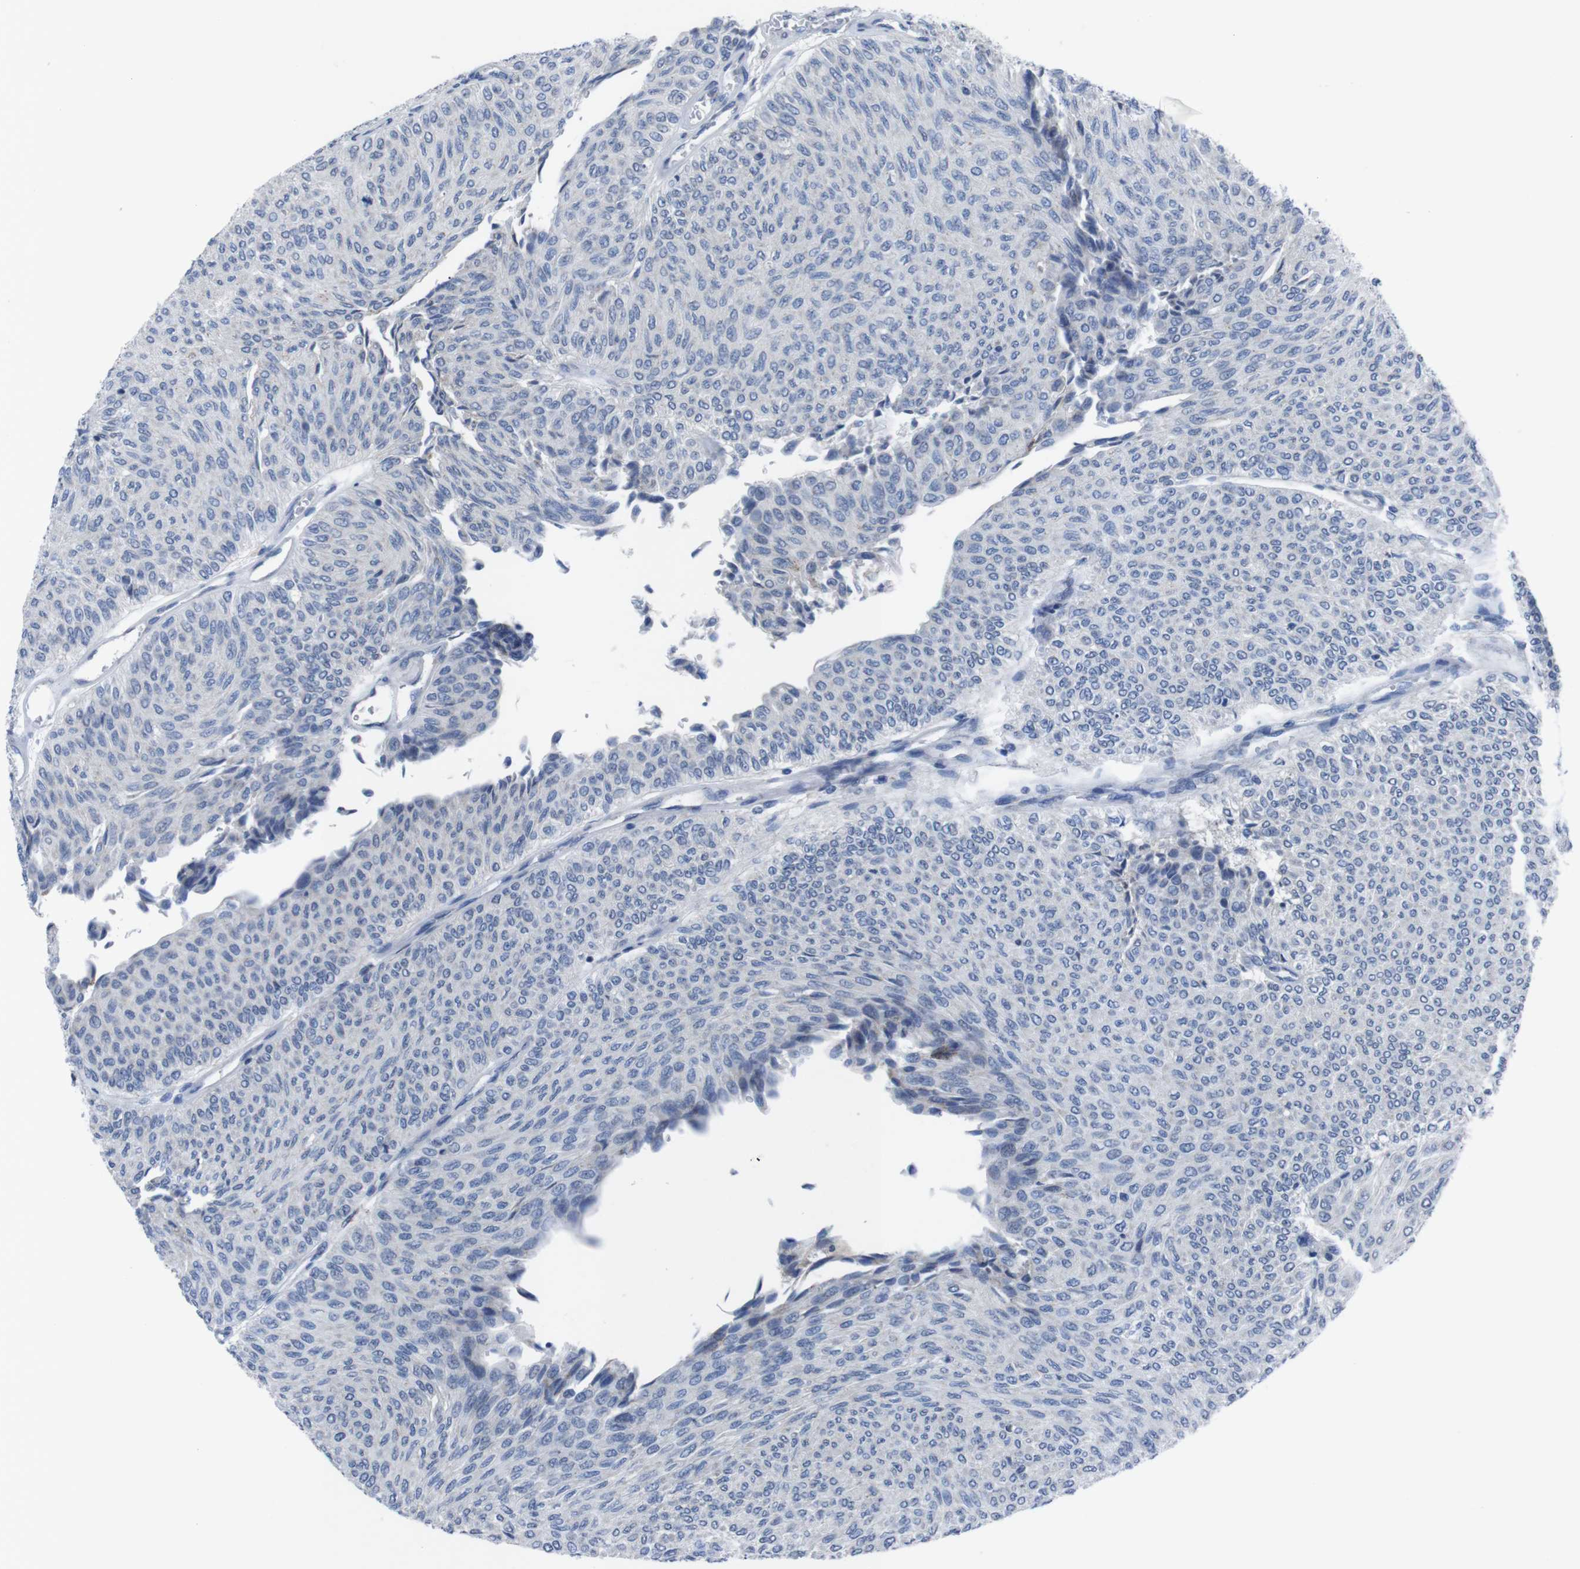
{"staining": {"intensity": "negative", "quantity": "none", "location": "none"}, "tissue": "urothelial cancer", "cell_type": "Tumor cells", "image_type": "cancer", "snomed": [{"axis": "morphology", "description": "Urothelial carcinoma, Low grade"}, {"axis": "topography", "description": "Urinary bladder"}], "caption": "Tumor cells are negative for brown protein staining in low-grade urothelial carcinoma.", "gene": "IRF4", "patient": {"sex": "male", "age": 78}}